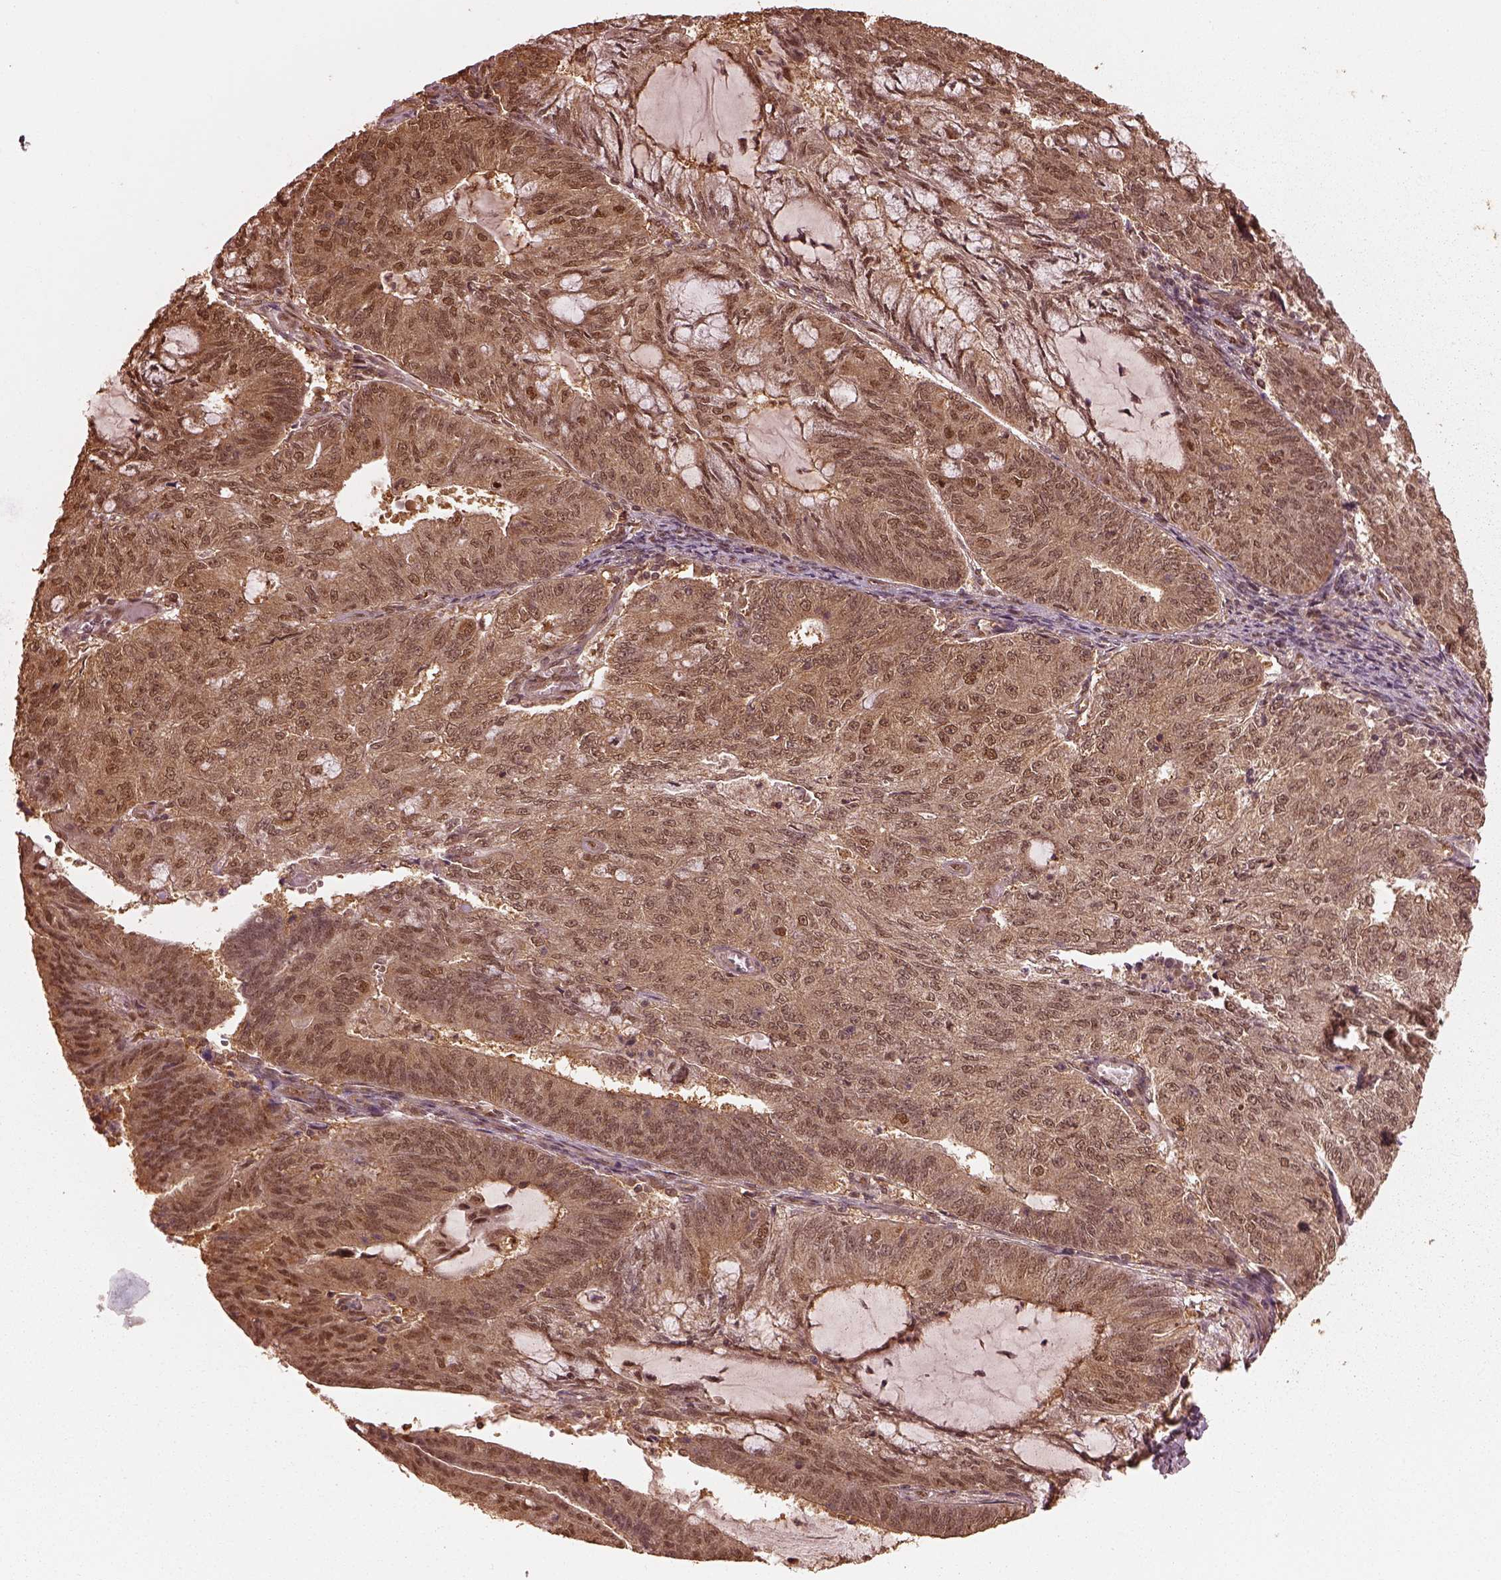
{"staining": {"intensity": "moderate", "quantity": "25%-75%", "location": "cytoplasmic/membranous,nuclear"}, "tissue": "endometrial cancer", "cell_type": "Tumor cells", "image_type": "cancer", "snomed": [{"axis": "morphology", "description": "Adenocarcinoma, NOS"}, {"axis": "topography", "description": "Endometrium"}], "caption": "A brown stain labels moderate cytoplasmic/membranous and nuclear positivity of a protein in human adenocarcinoma (endometrial) tumor cells.", "gene": "PSMC5", "patient": {"sex": "female", "age": 82}}